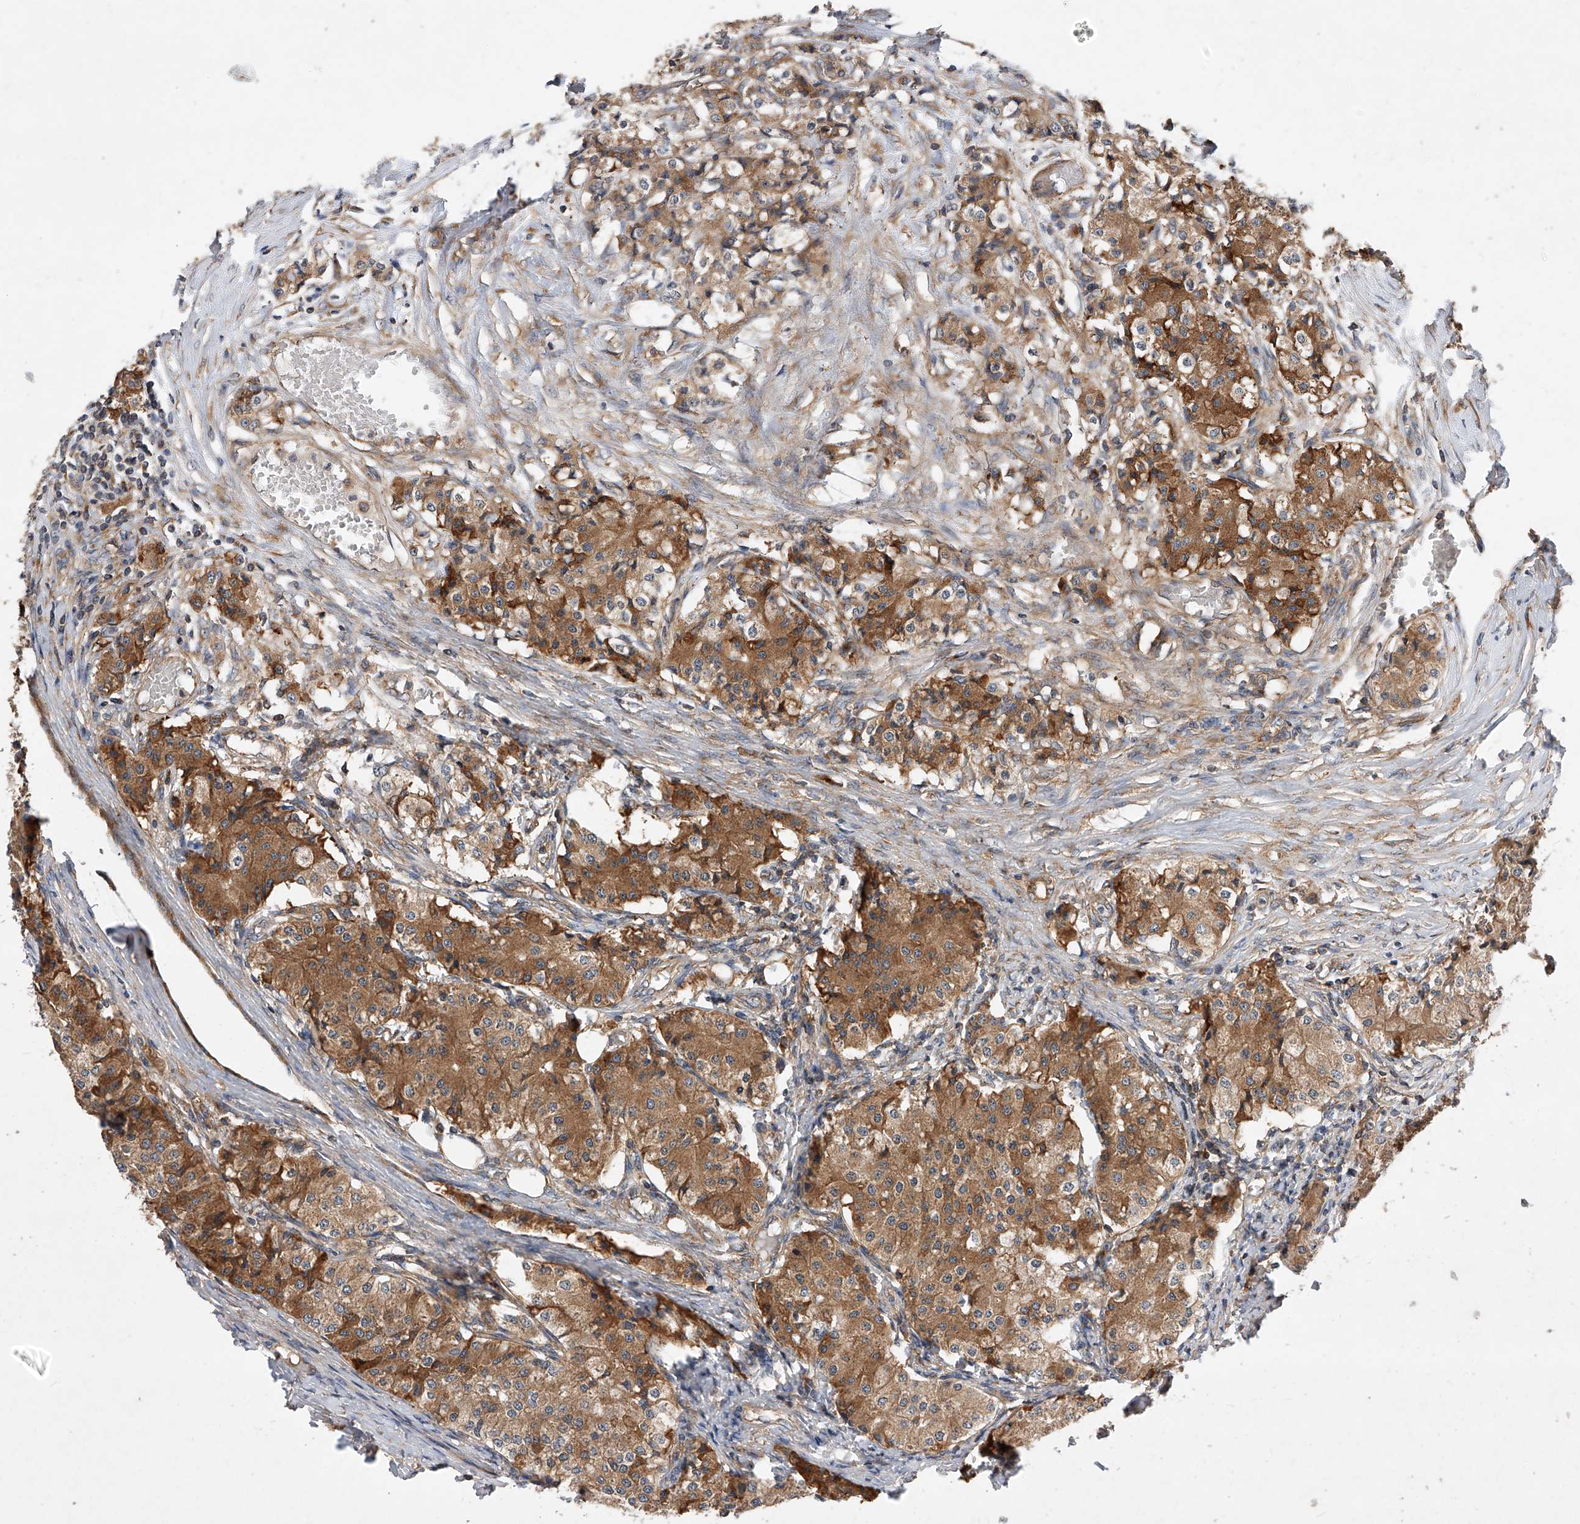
{"staining": {"intensity": "moderate", "quantity": ">75%", "location": "cytoplasmic/membranous"}, "tissue": "carcinoid", "cell_type": "Tumor cells", "image_type": "cancer", "snomed": [{"axis": "morphology", "description": "Carcinoid, malignant, NOS"}, {"axis": "topography", "description": "Colon"}], "caption": "Immunohistochemical staining of carcinoid exhibits medium levels of moderate cytoplasmic/membranous positivity in approximately >75% of tumor cells.", "gene": "CFAP410", "patient": {"sex": "female", "age": 52}}